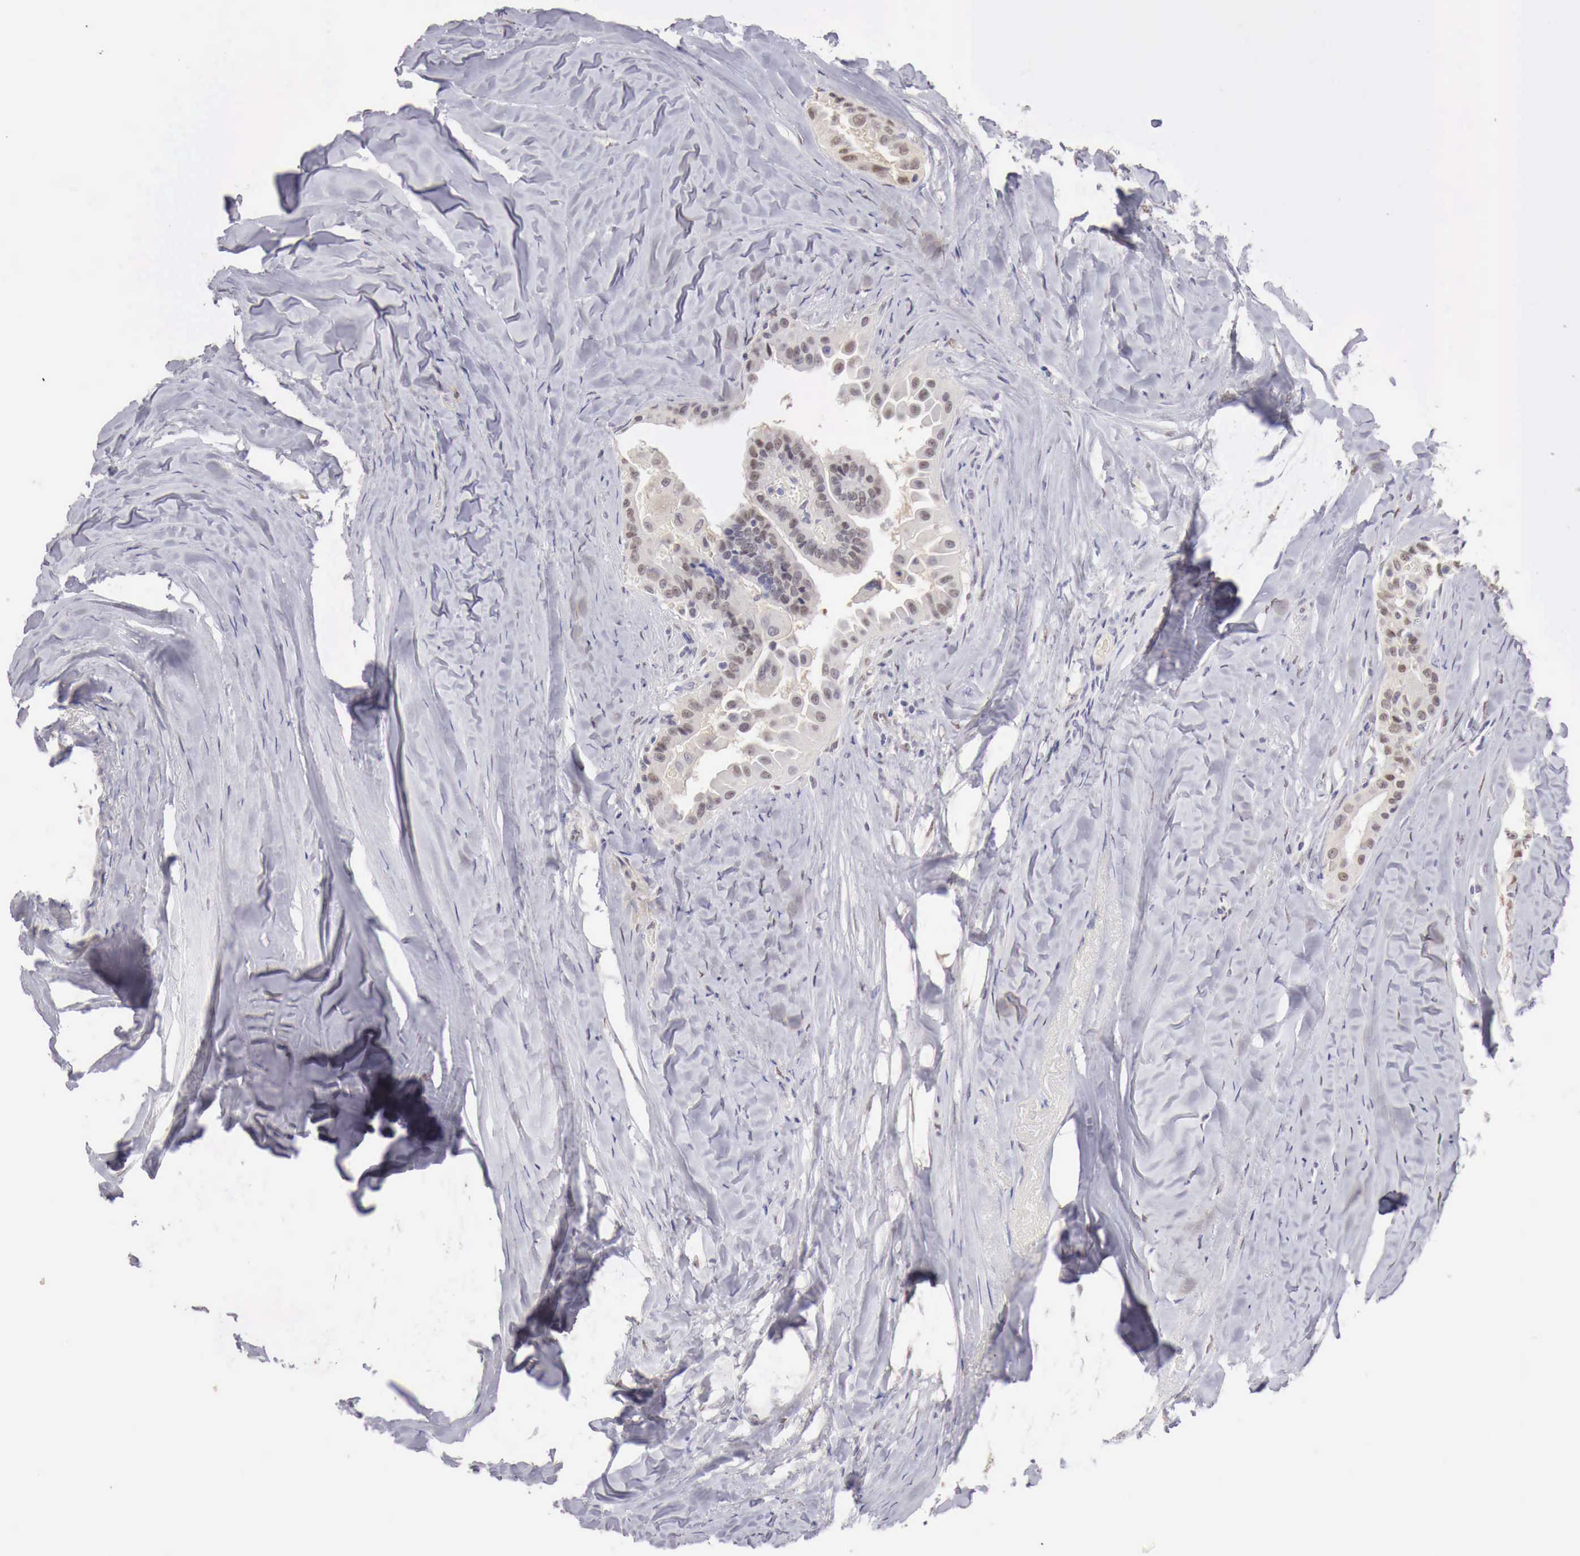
{"staining": {"intensity": "weak", "quantity": "<25%", "location": "nuclear"}, "tissue": "thyroid cancer", "cell_type": "Tumor cells", "image_type": "cancer", "snomed": [{"axis": "morphology", "description": "Papillary adenocarcinoma, NOS"}, {"axis": "topography", "description": "Thyroid gland"}], "caption": "This image is of thyroid cancer stained with immunohistochemistry to label a protein in brown with the nuclei are counter-stained blue. There is no staining in tumor cells.", "gene": "UBA1", "patient": {"sex": "male", "age": 87}}